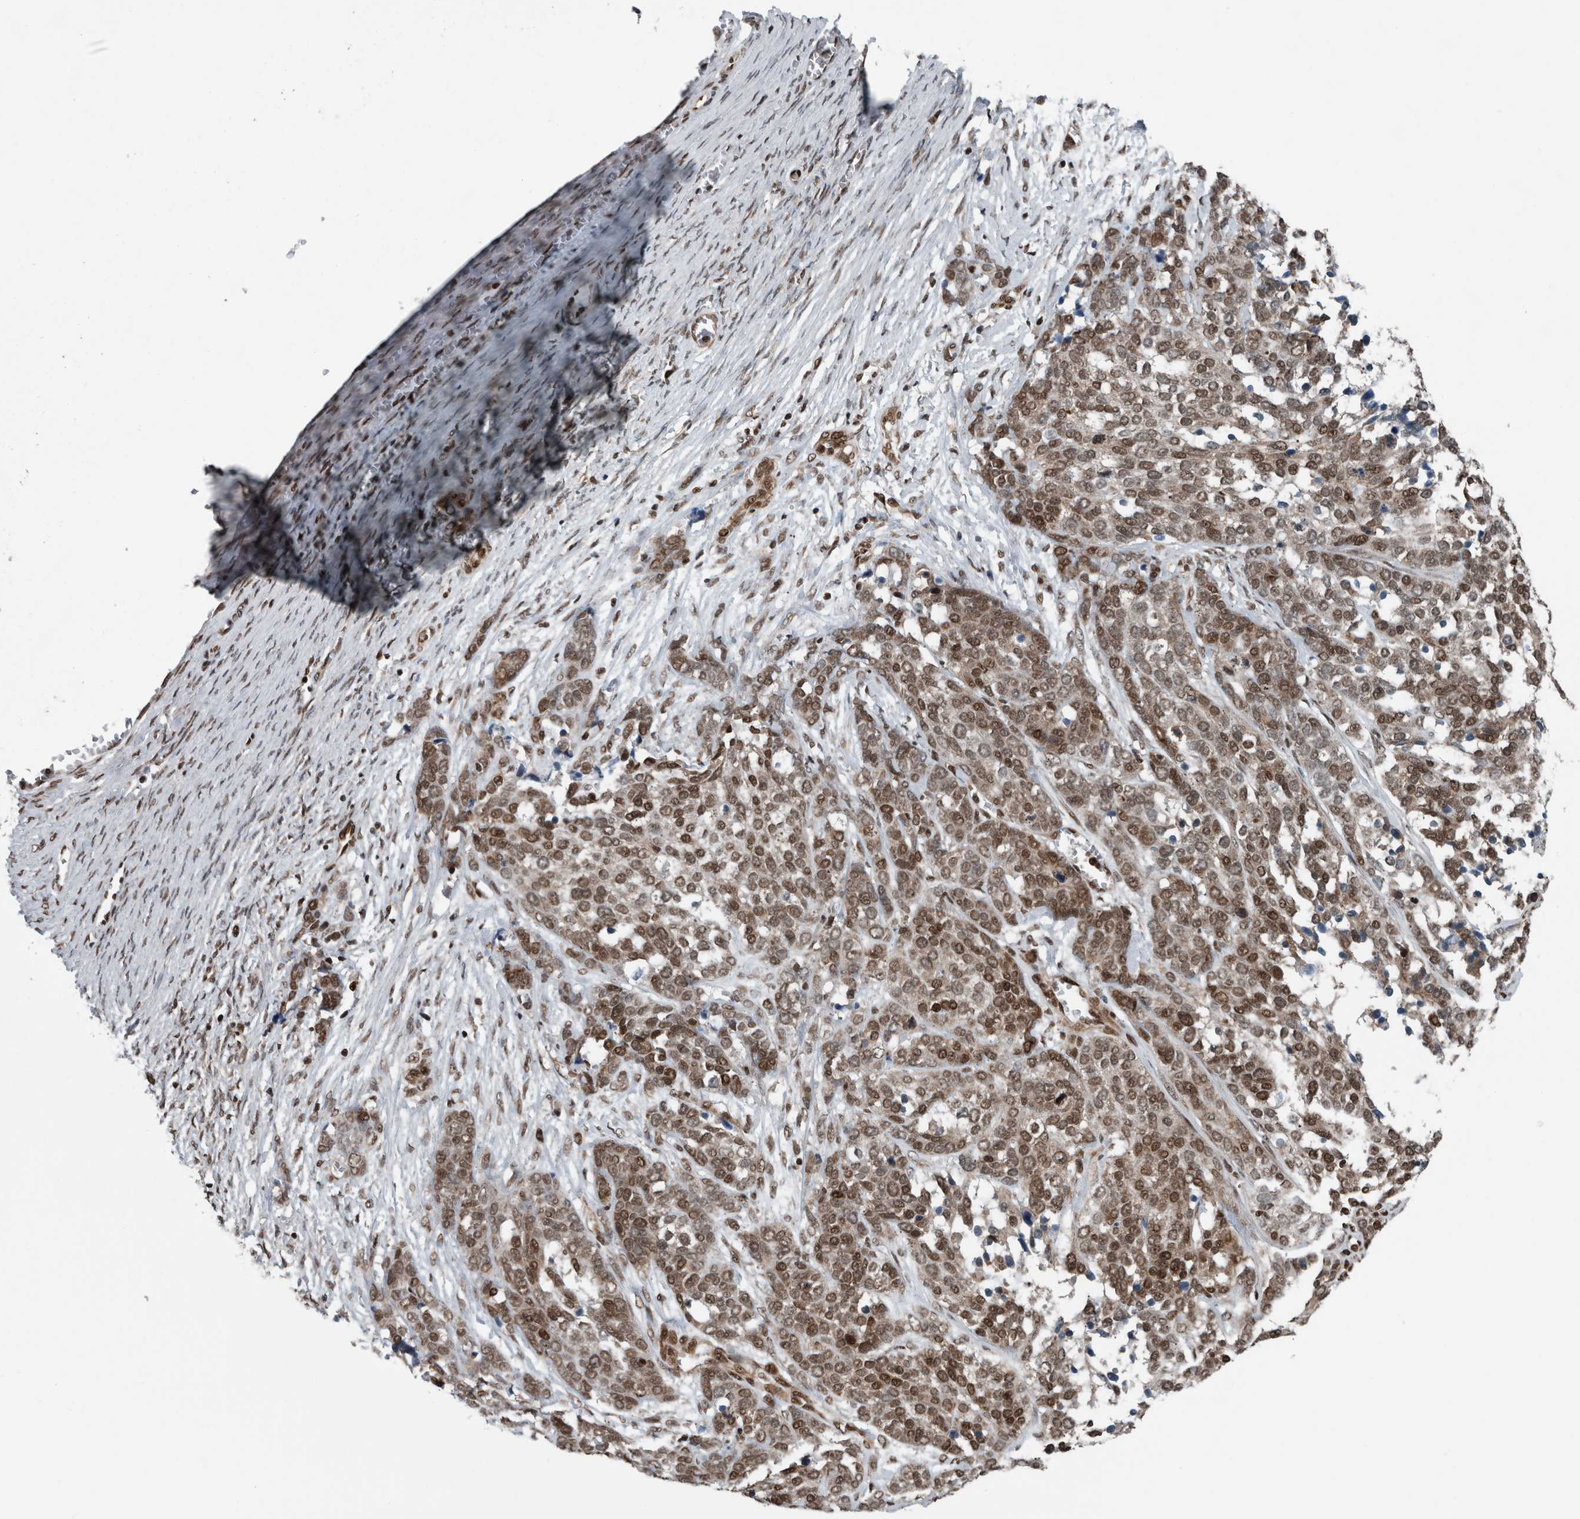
{"staining": {"intensity": "moderate", "quantity": ">75%", "location": "nuclear"}, "tissue": "ovarian cancer", "cell_type": "Tumor cells", "image_type": "cancer", "snomed": [{"axis": "morphology", "description": "Cystadenocarcinoma, serous, NOS"}, {"axis": "topography", "description": "Ovary"}], "caption": "Immunohistochemical staining of ovarian cancer shows moderate nuclear protein positivity in about >75% of tumor cells. The protein of interest is shown in brown color, while the nuclei are stained blue.", "gene": "DNMT3A", "patient": {"sex": "female", "age": 44}}